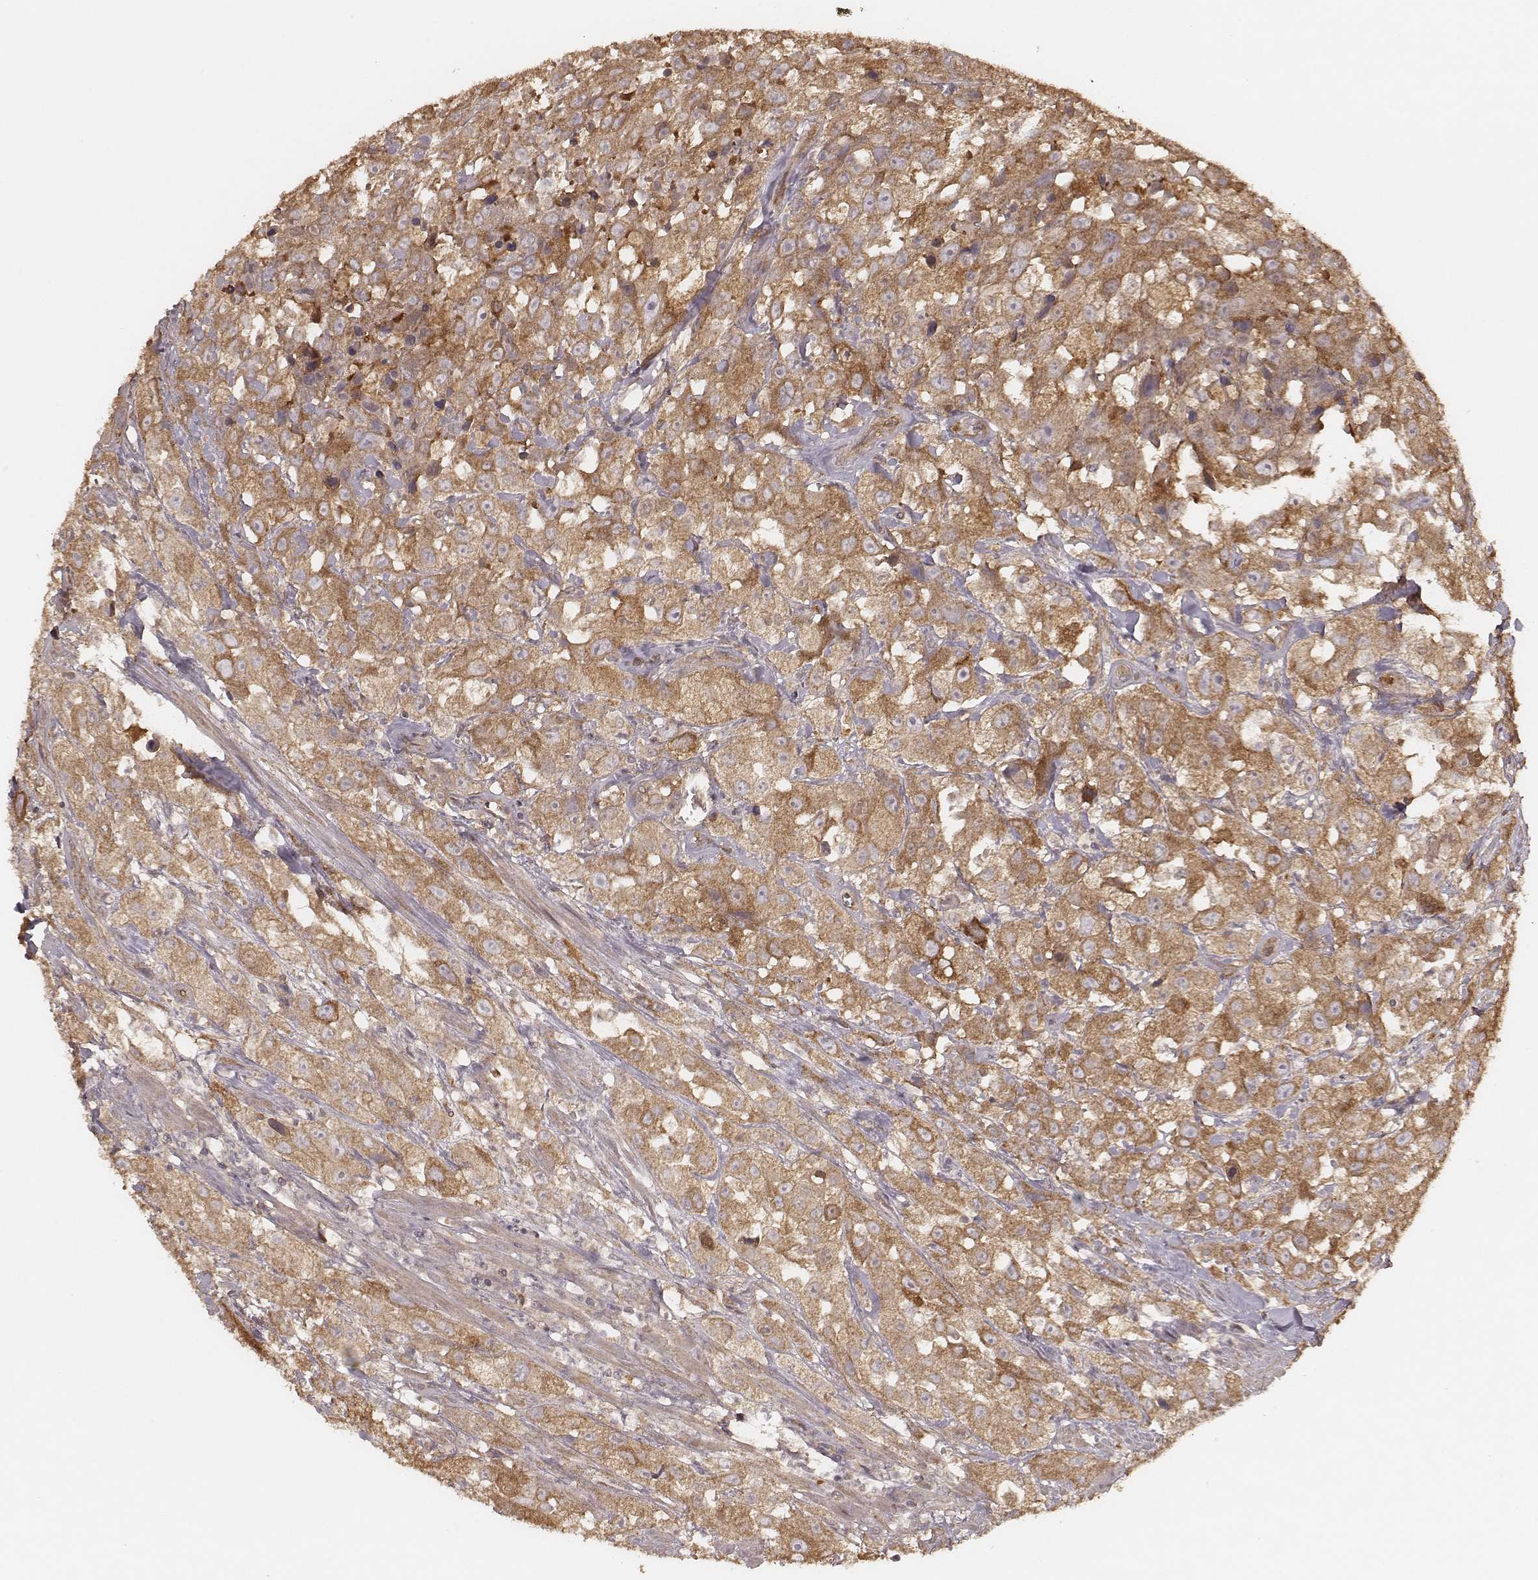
{"staining": {"intensity": "moderate", "quantity": ">75%", "location": "cytoplasmic/membranous"}, "tissue": "urothelial cancer", "cell_type": "Tumor cells", "image_type": "cancer", "snomed": [{"axis": "morphology", "description": "Urothelial carcinoma, High grade"}, {"axis": "topography", "description": "Urinary bladder"}], "caption": "IHC (DAB (3,3'-diaminobenzidine)) staining of human urothelial cancer shows moderate cytoplasmic/membranous protein expression in approximately >75% of tumor cells. Using DAB (3,3'-diaminobenzidine) (brown) and hematoxylin (blue) stains, captured at high magnification using brightfield microscopy.", "gene": "CARS1", "patient": {"sex": "male", "age": 79}}